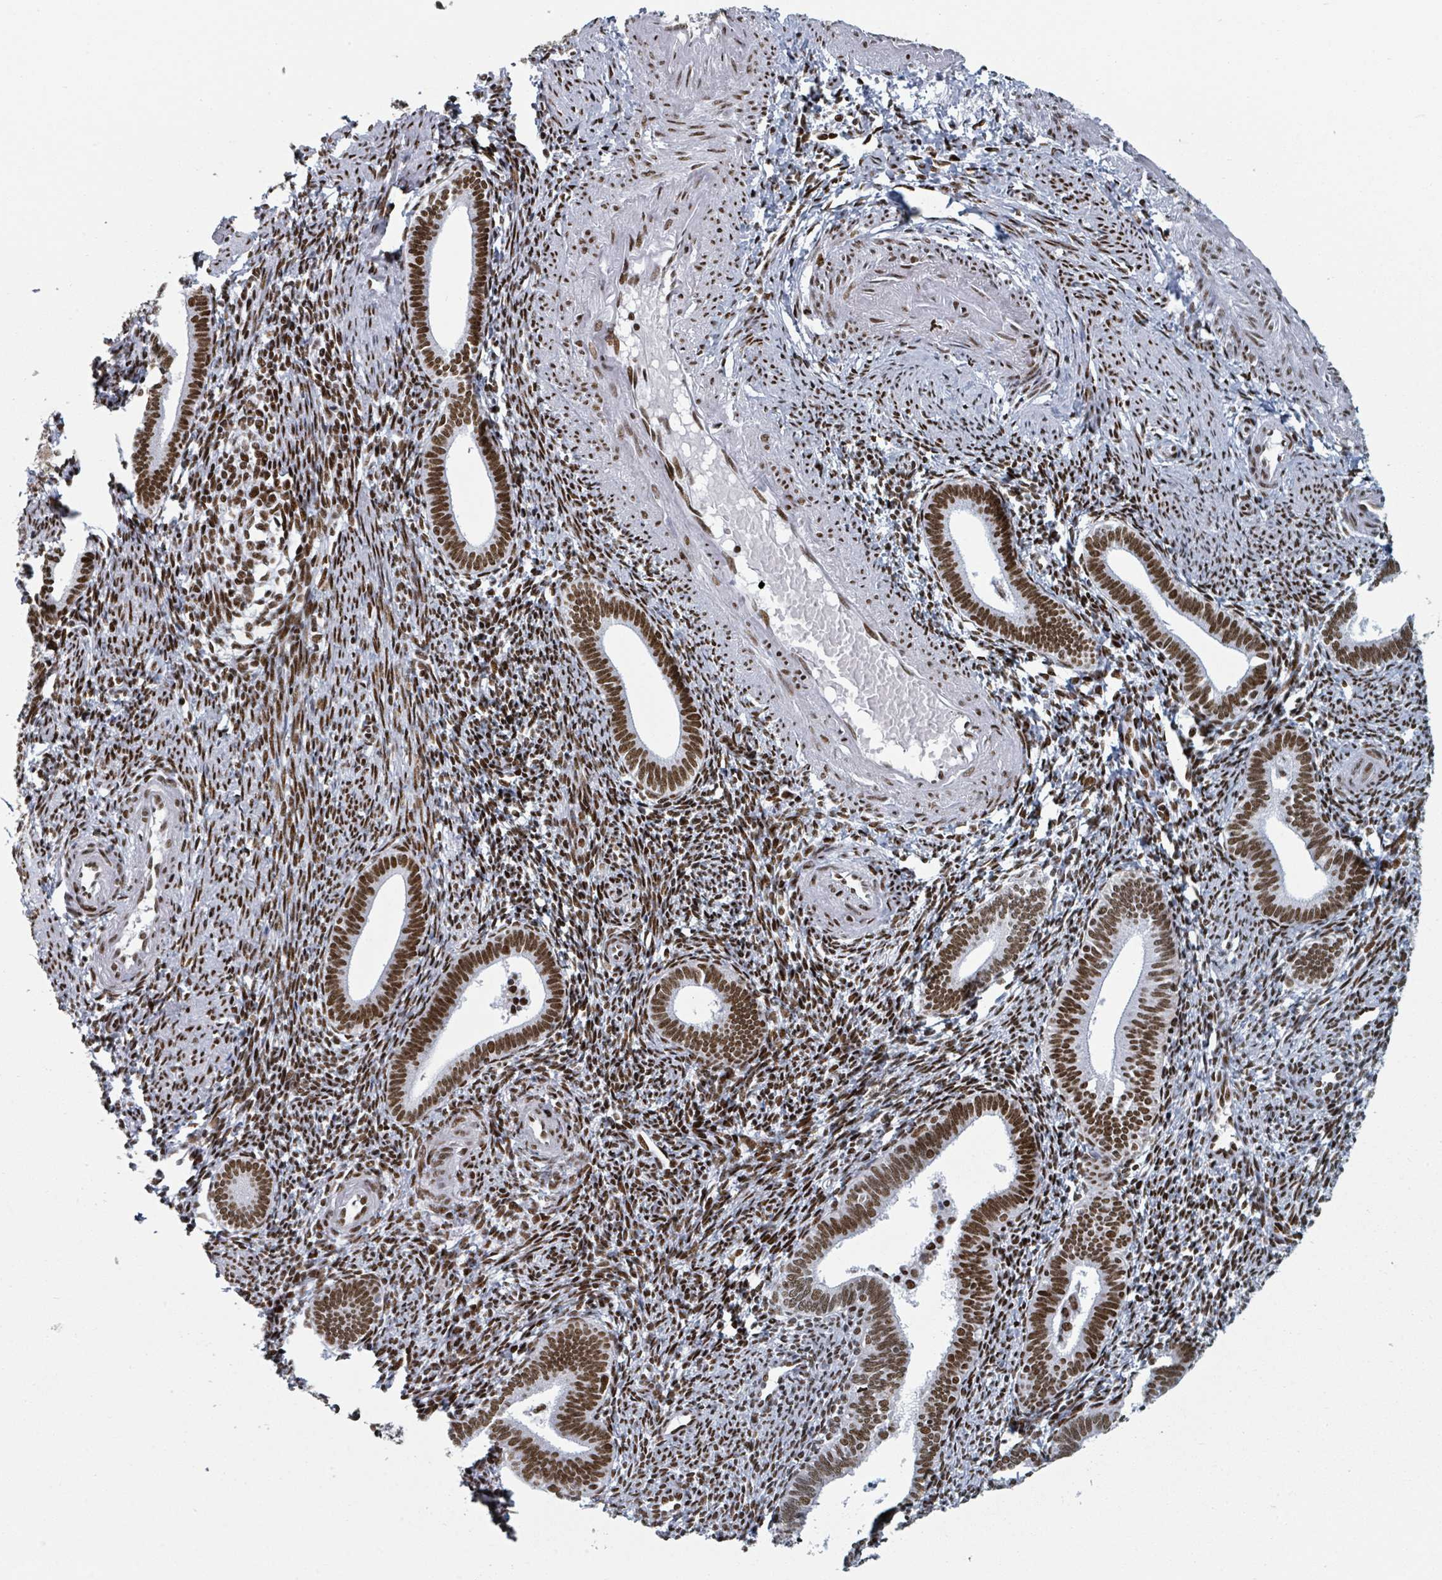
{"staining": {"intensity": "strong", "quantity": ">75%", "location": "nuclear"}, "tissue": "endometrium", "cell_type": "Cells in endometrial stroma", "image_type": "normal", "snomed": [{"axis": "morphology", "description": "Normal tissue, NOS"}, {"axis": "topography", "description": "Endometrium"}], "caption": "IHC image of normal endometrium: endometrium stained using IHC shows high levels of strong protein expression localized specifically in the nuclear of cells in endometrial stroma, appearing as a nuclear brown color.", "gene": "DHX16", "patient": {"sex": "female", "age": 41}}